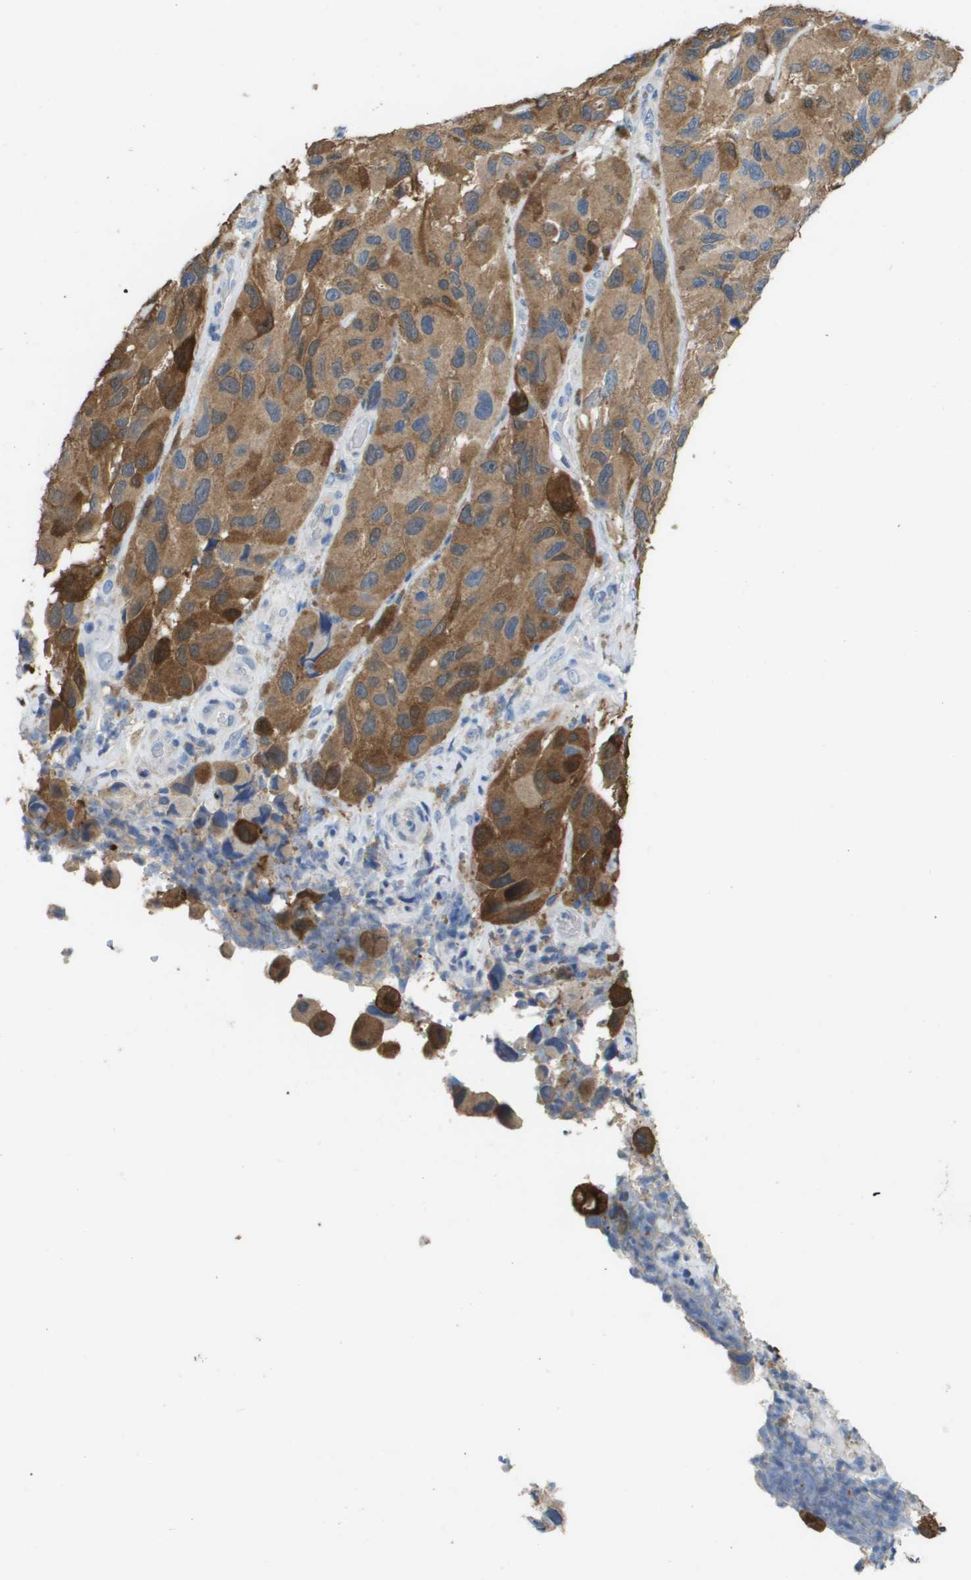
{"staining": {"intensity": "moderate", "quantity": ">75%", "location": "cytoplasmic/membranous"}, "tissue": "melanoma", "cell_type": "Tumor cells", "image_type": "cancer", "snomed": [{"axis": "morphology", "description": "Malignant melanoma, NOS"}, {"axis": "topography", "description": "Skin"}], "caption": "A histopathology image showing moderate cytoplasmic/membranous expression in approximately >75% of tumor cells in melanoma, as visualized by brown immunohistochemical staining.", "gene": "FABP5", "patient": {"sex": "female", "age": 73}}